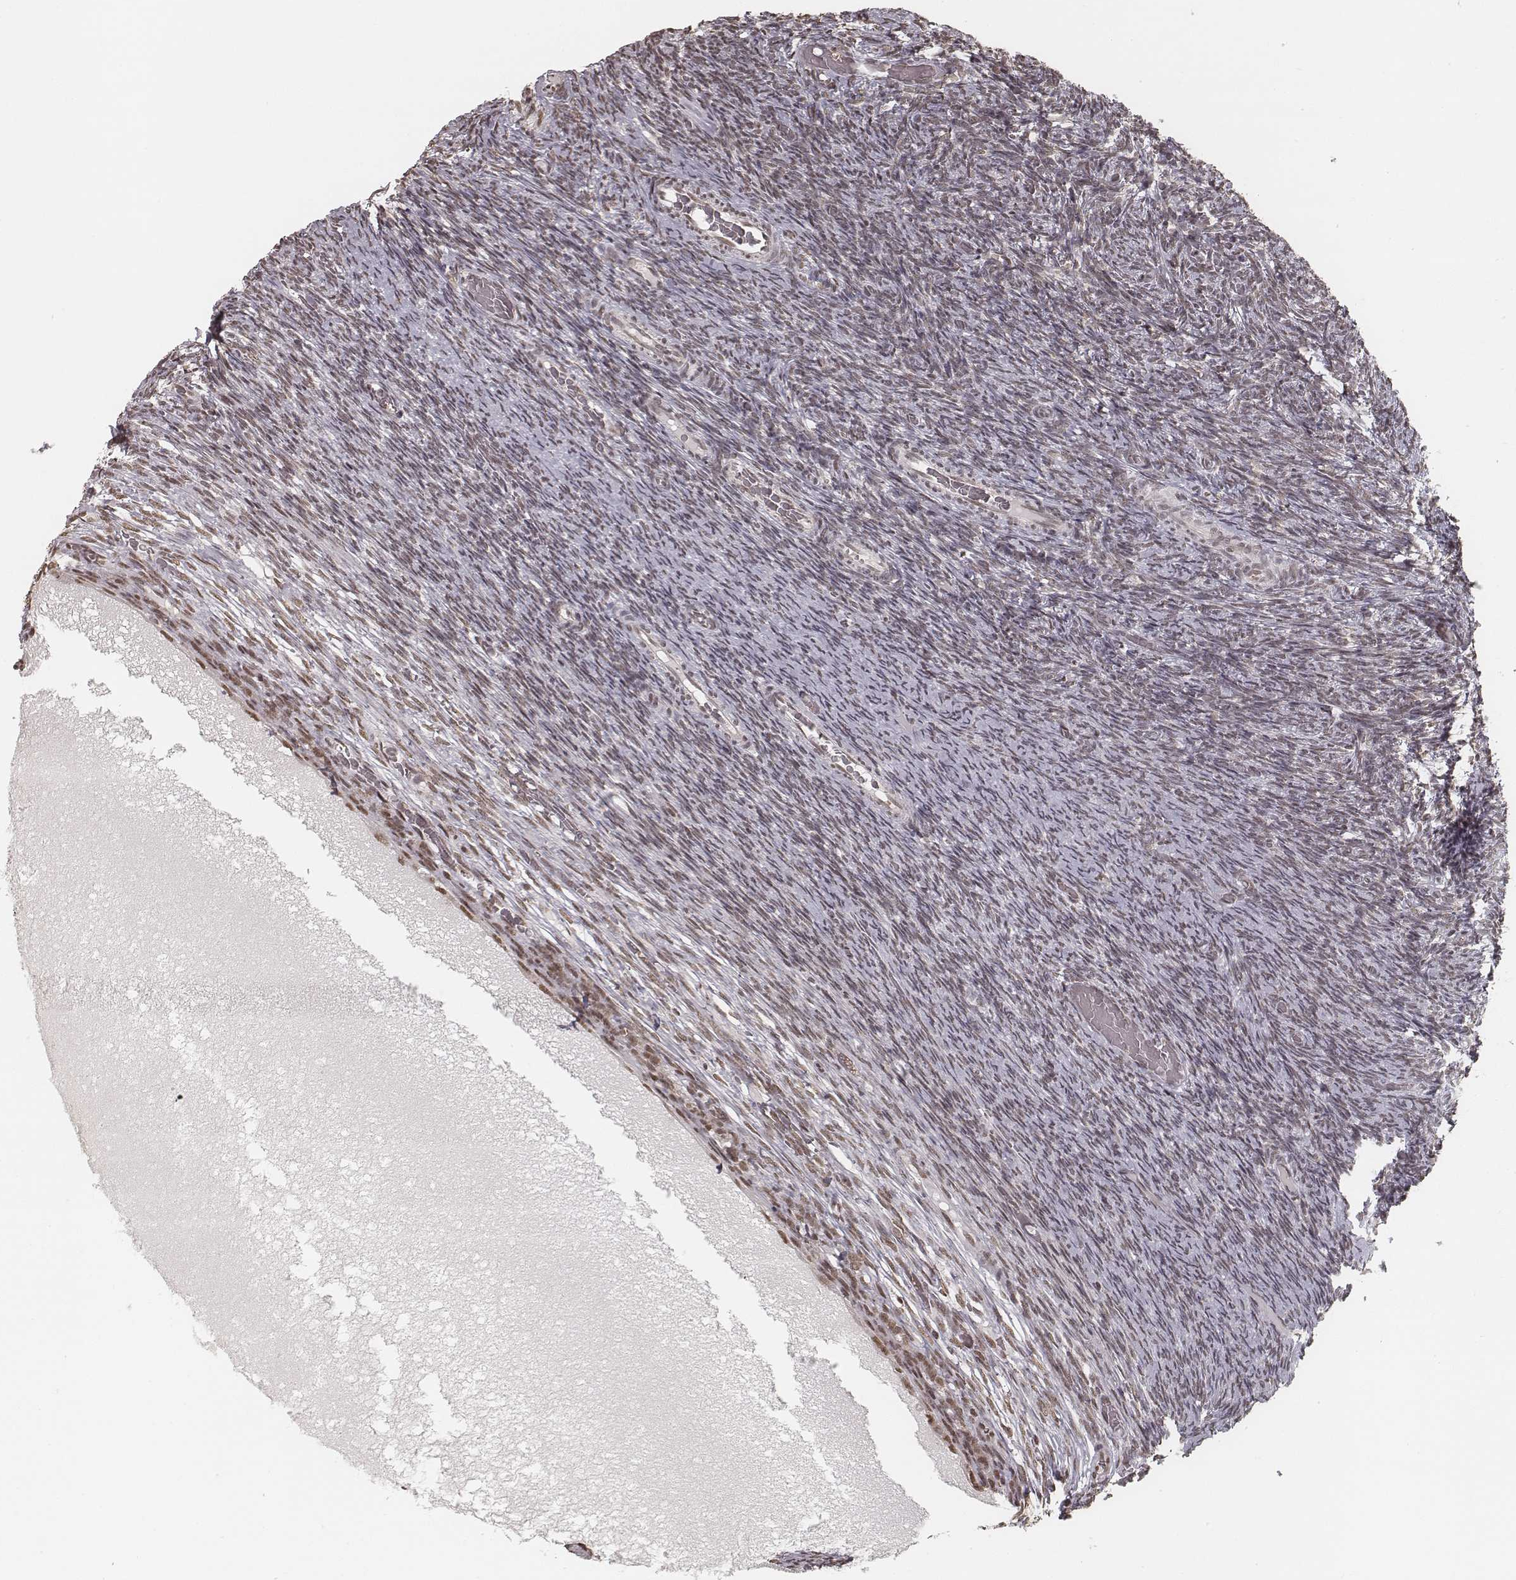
{"staining": {"intensity": "weak", "quantity": ">75%", "location": "nuclear"}, "tissue": "ovary", "cell_type": "Ovarian stroma cells", "image_type": "normal", "snomed": [{"axis": "morphology", "description": "Normal tissue, NOS"}, {"axis": "topography", "description": "Ovary"}], "caption": "Immunohistochemistry (IHC) (DAB (3,3'-diaminobenzidine)) staining of unremarkable human ovary displays weak nuclear protein staining in approximately >75% of ovarian stroma cells.", "gene": "HMGA2", "patient": {"sex": "female", "age": 34}}